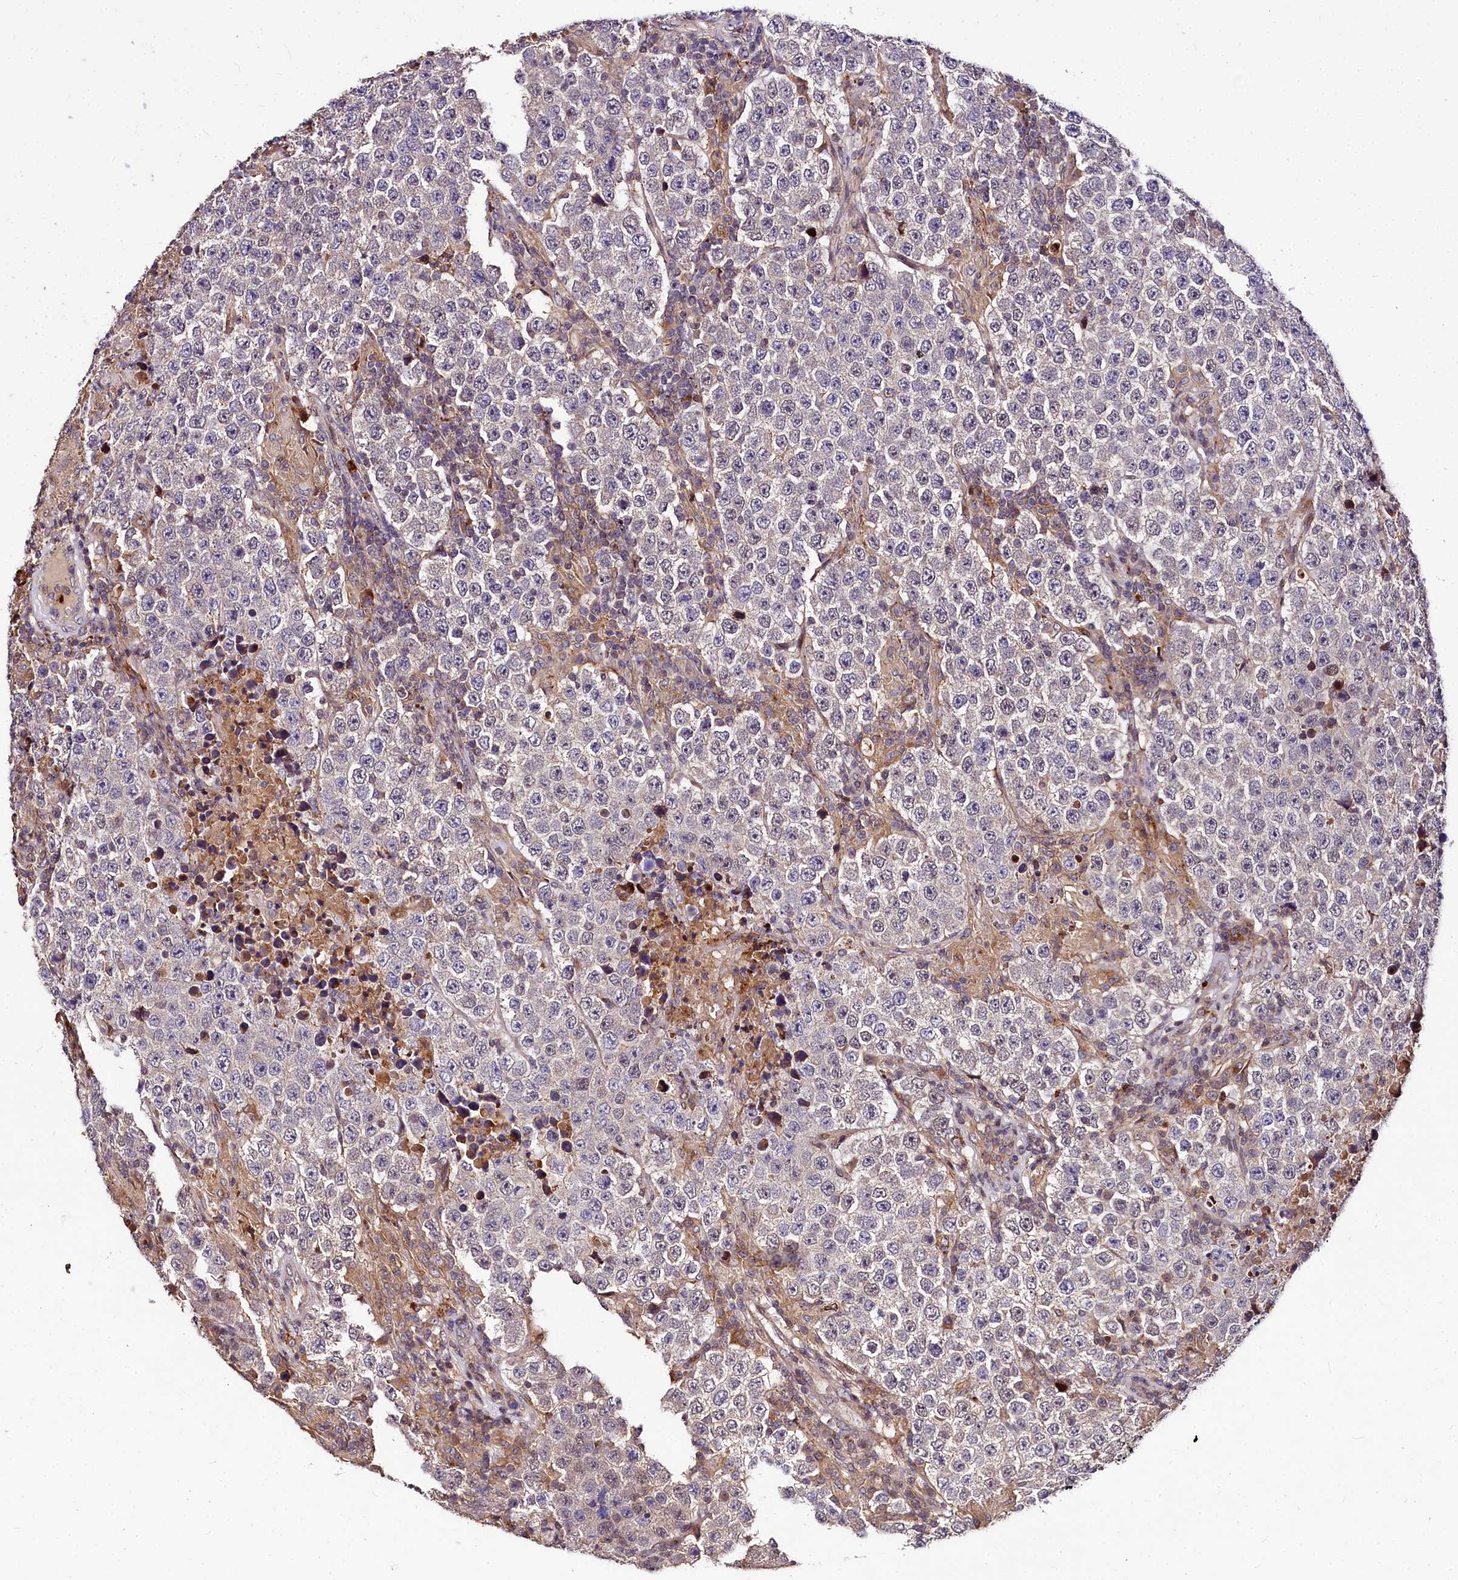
{"staining": {"intensity": "negative", "quantity": "none", "location": "none"}, "tissue": "testis cancer", "cell_type": "Tumor cells", "image_type": "cancer", "snomed": [{"axis": "morphology", "description": "Normal tissue, NOS"}, {"axis": "morphology", "description": "Urothelial carcinoma, High grade"}, {"axis": "morphology", "description": "Seminoma, NOS"}, {"axis": "morphology", "description": "Carcinoma, Embryonal, NOS"}, {"axis": "topography", "description": "Urinary bladder"}, {"axis": "topography", "description": "Testis"}], "caption": "This is an immunohistochemistry photomicrograph of testis cancer (seminoma). There is no positivity in tumor cells.", "gene": "ATG101", "patient": {"sex": "male", "age": 41}}